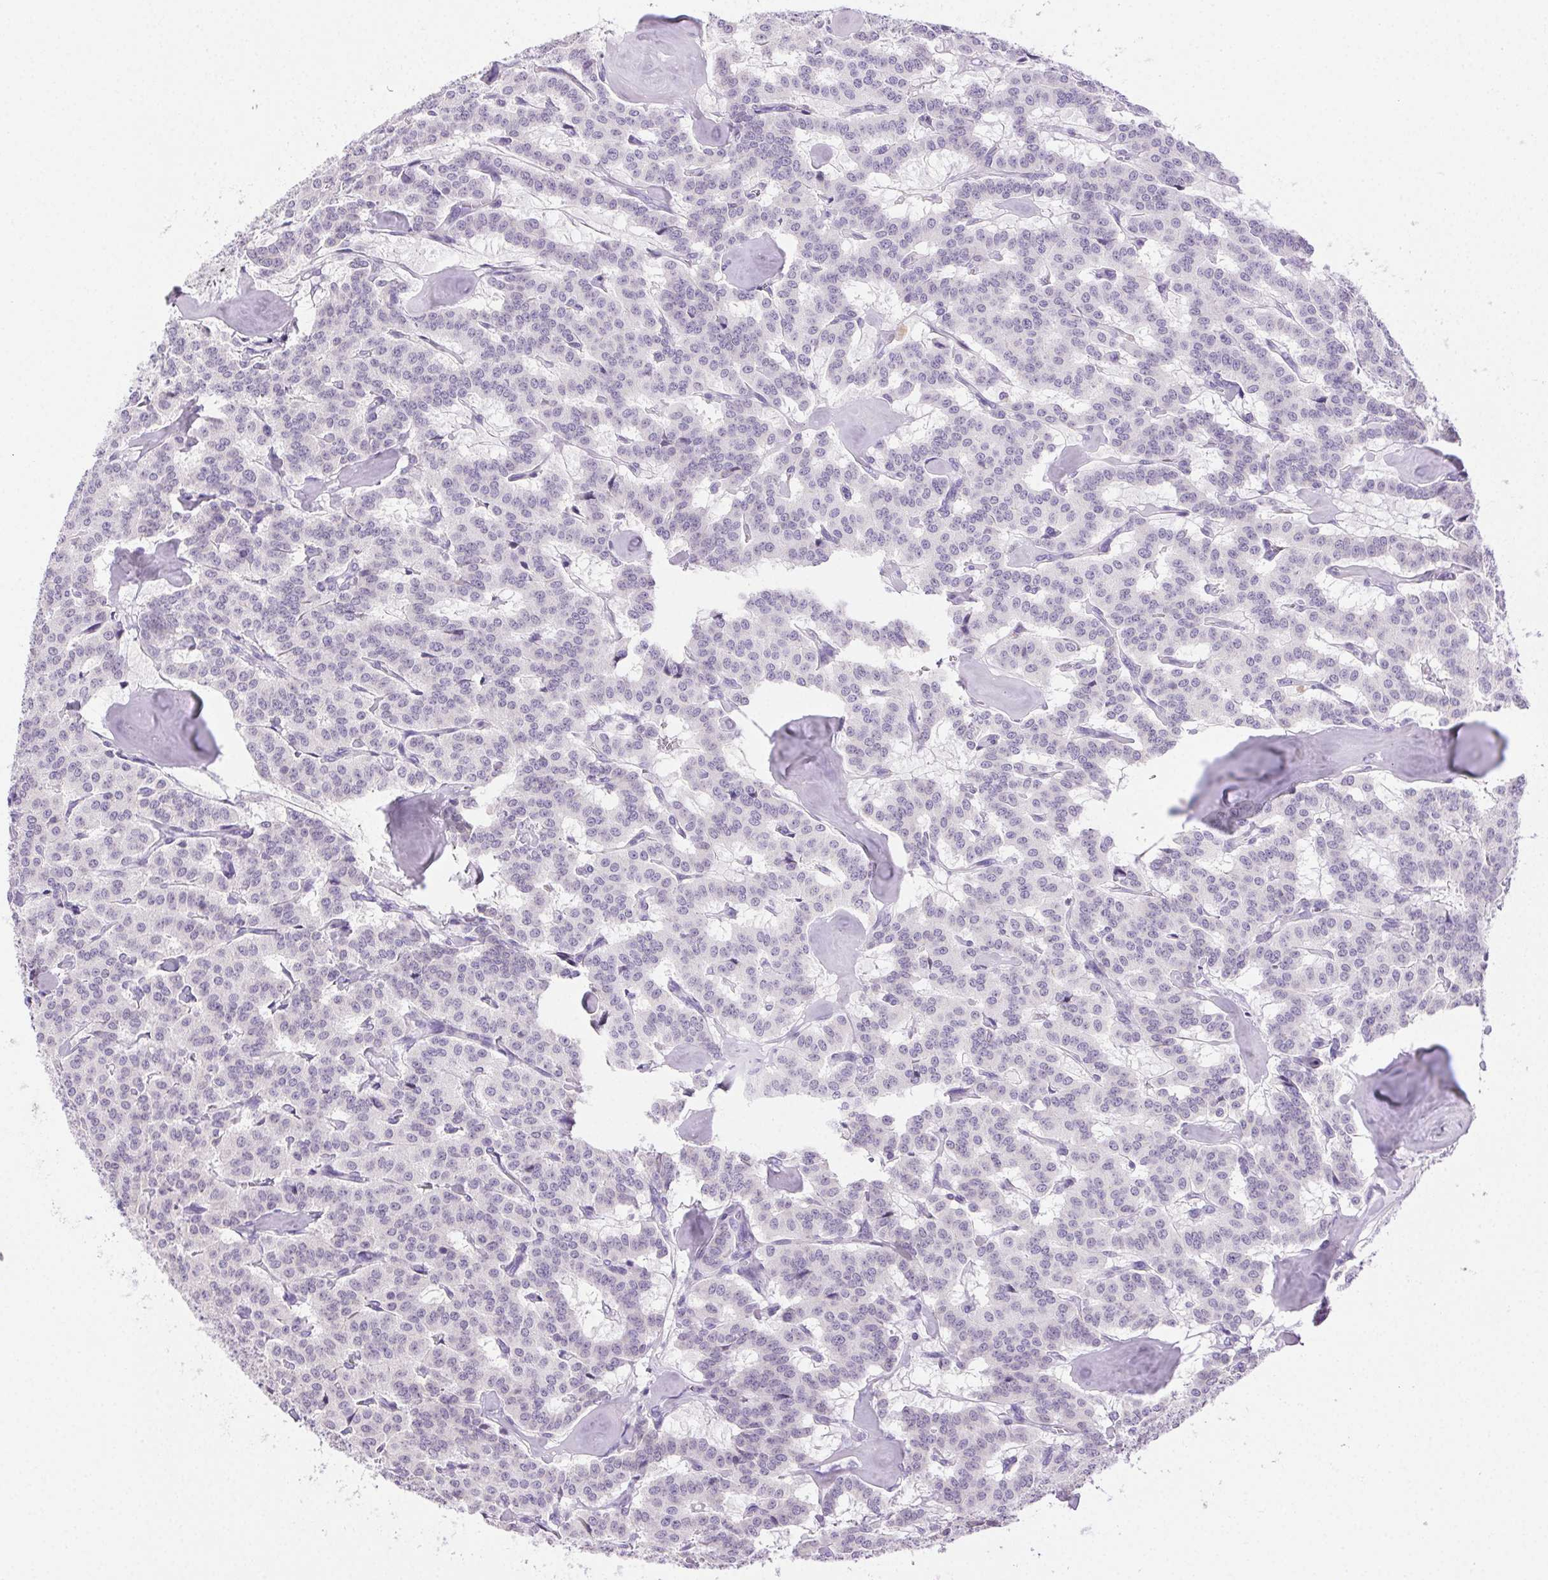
{"staining": {"intensity": "negative", "quantity": "none", "location": "none"}, "tissue": "carcinoid", "cell_type": "Tumor cells", "image_type": "cancer", "snomed": [{"axis": "morphology", "description": "Carcinoid, malignant, NOS"}, {"axis": "topography", "description": "Lung"}], "caption": "A histopathology image of malignant carcinoid stained for a protein exhibits no brown staining in tumor cells.", "gene": "CLDN10", "patient": {"sex": "female", "age": 46}}